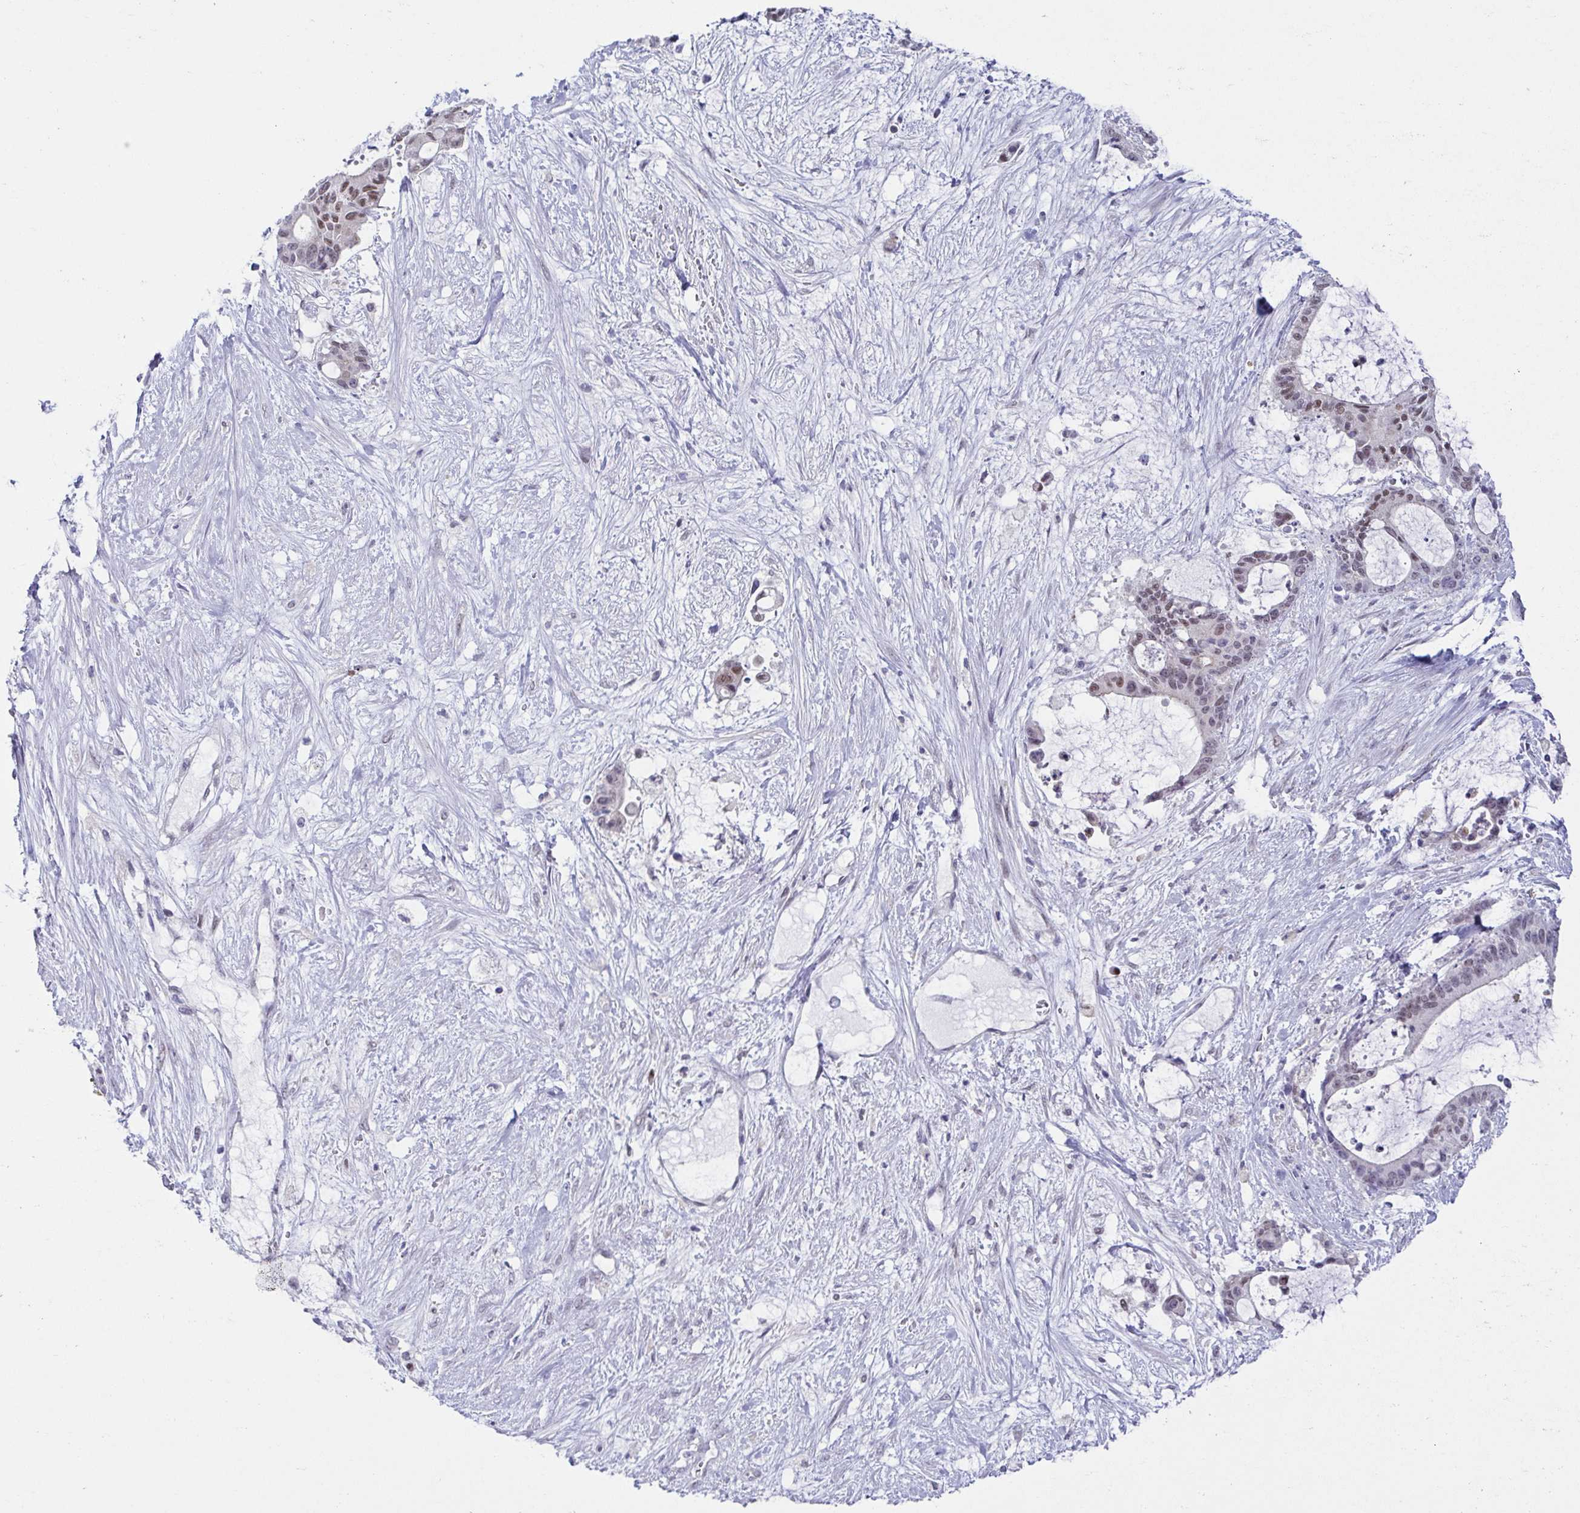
{"staining": {"intensity": "weak", "quantity": "<25%", "location": "nuclear"}, "tissue": "liver cancer", "cell_type": "Tumor cells", "image_type": "cancer", "snomed": [{"axis": "morphology", "description": "Normal tissue, NOS"}, {"axis": "morphology", "description": "Cholangiocarcinoma"}, {"axis": "topography", "description": "Liver"}, {"axis": "topography", "description": "Peripheral nerve tissue"}], "caption": "The image displays no staining of tumor cells in liver cancer (cholangiocarcinoma). Brightfield microscopy of IHC stained with DAB (3,3'-diaminobenzidine) (brown) and hematoxylin (blue), captured at high magnification.", "gene": "UBE2Q1", "patient": {"sex": "female", "age": 73}}